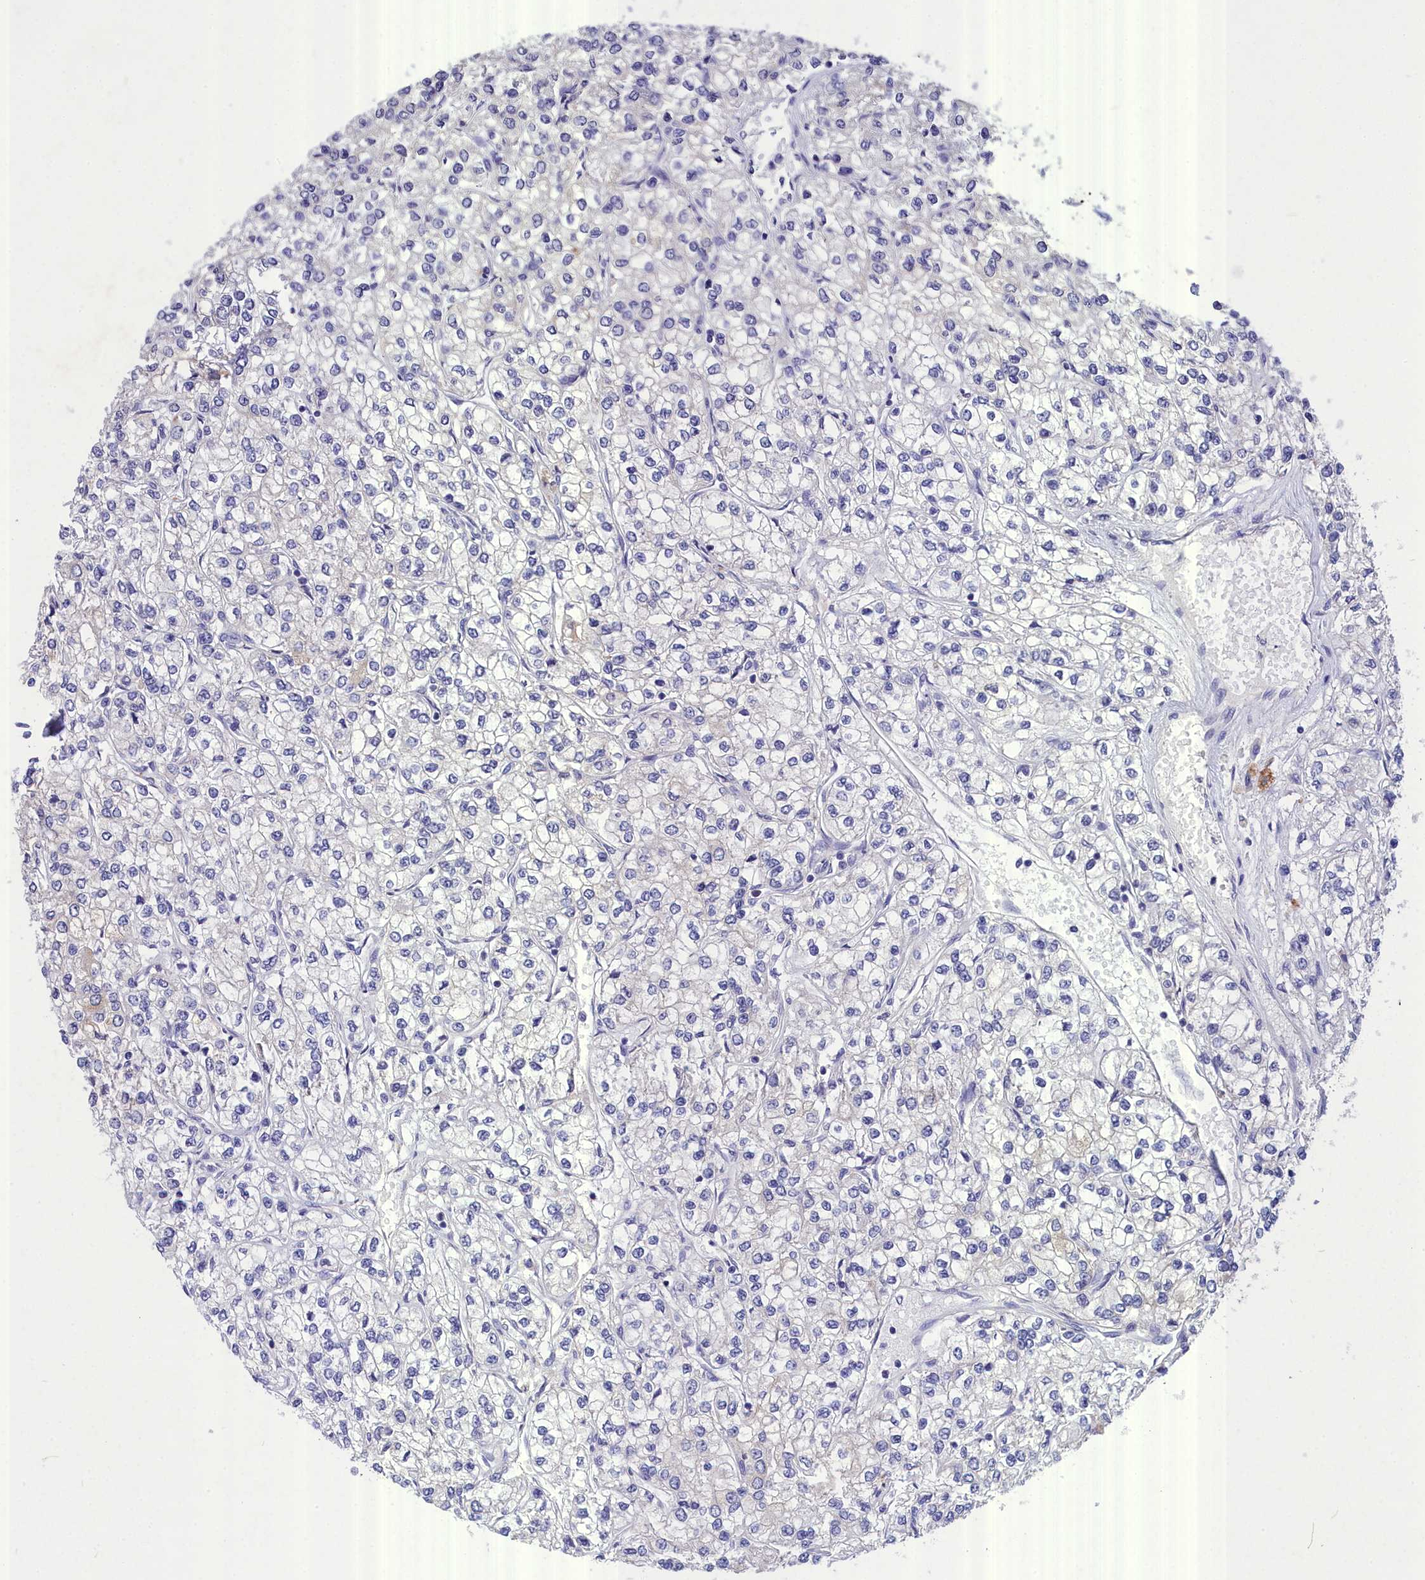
{"staining": {"intensity": "negative", "quantity": "none", "location": "none"}, "tissue": "renal cancer", "cell_type": "Tumor cells", "image_type": "cancer", "snomed": [{"axis": "morphology", "description": "Adenocarcinoma, NOS"}, {"axis": "topography", "description": "Kidney"}], "caption": "DAB (3,3'-diaminobenzidine) immunohistochemical staining of adenocarcinoma (renal) demonstrates no significant staining in tumor cells.", "gene": "DEFB119", "patient": {"sex": "male", "age": 80}}